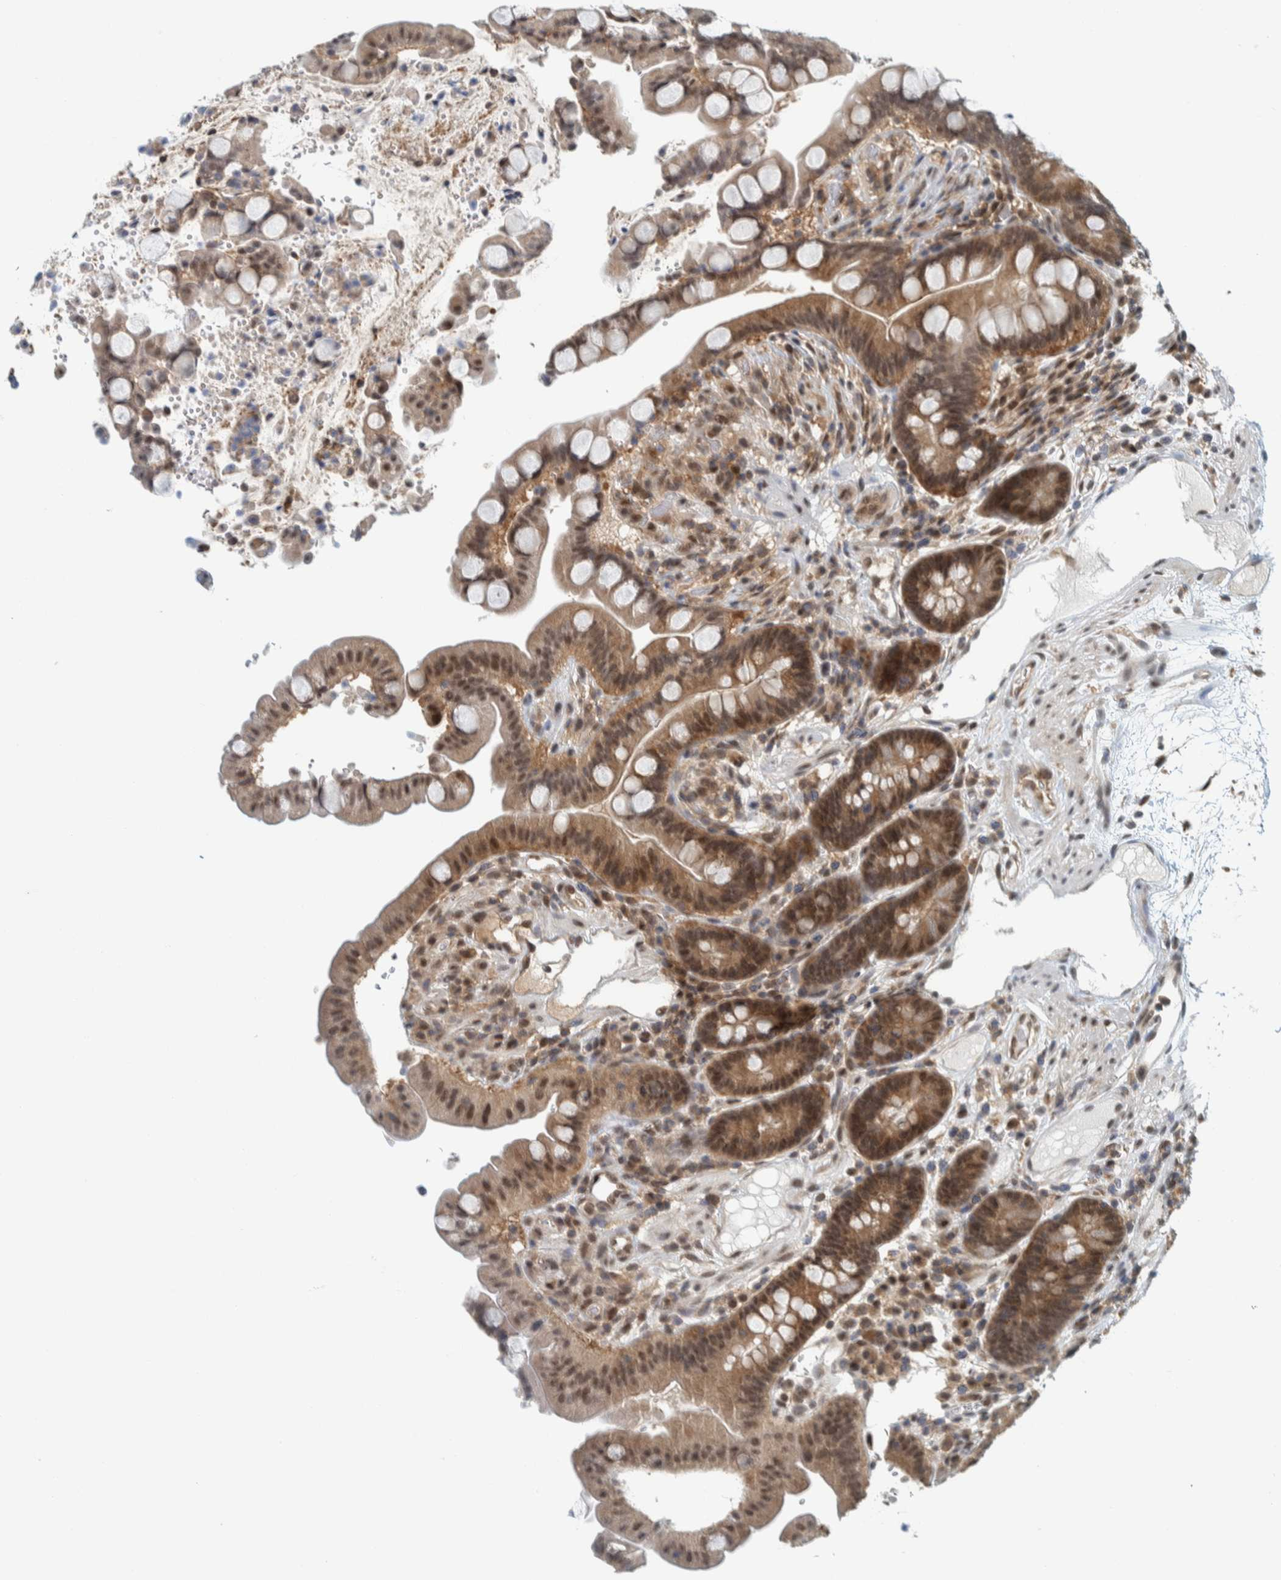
{"staining": {"intensity": "weak", "quantity": ">75%", "location": "nuclear"}, "tissue": "colon", "cell_type": "Endothelial cells", "image_type": "normal", "snomed": [{"axis": "morphology", "description": "Normal tissue, NOS"}, {"axis": "topography", "description": "Colon"}], "caption": "Brown immunohistochemical staining in unremarkable human colon demonstrates weak nuclear expression in about >75% of endothelial cells.", "gene": "COPS3", "patient": {"sex": "male", "age": 73}}